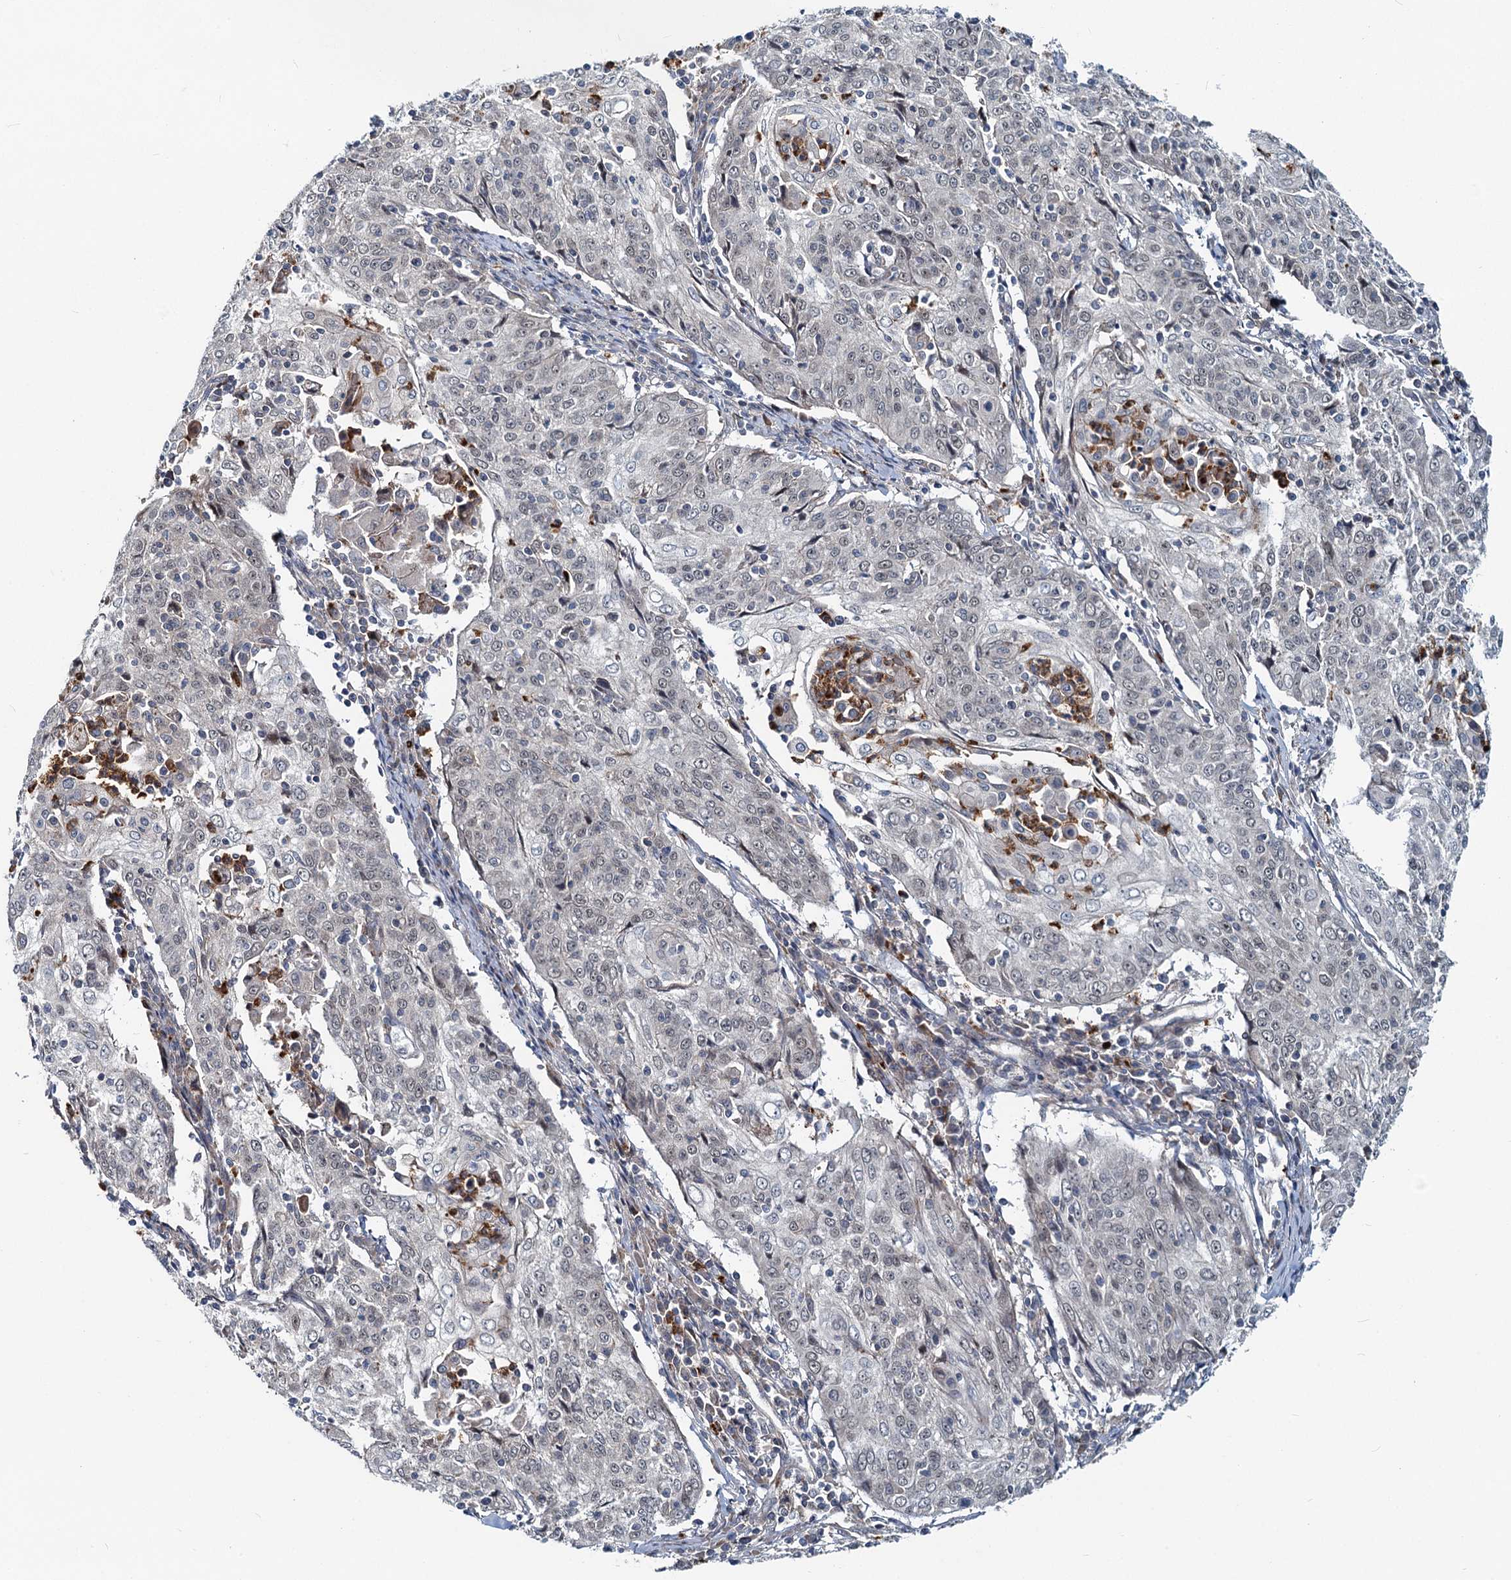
{"staining": {"intensity": "negative", "quantity": "none", "location": "none"}, "tissue": "cervical cancer", "cell_type": "Tumor cells", "image_type": "cancer", "snomed": [{"axis": "morphology", "description": "Squamous cell carcinoma, NOS"}, {"axis": "topography", "description": "Cervix"}], "caption": "Tumor cells are negative for protein expression in human squamous cell carcinoma (cervical).", "gene": "ADCY2", "patient": {"sex": "female", "age": 48}}